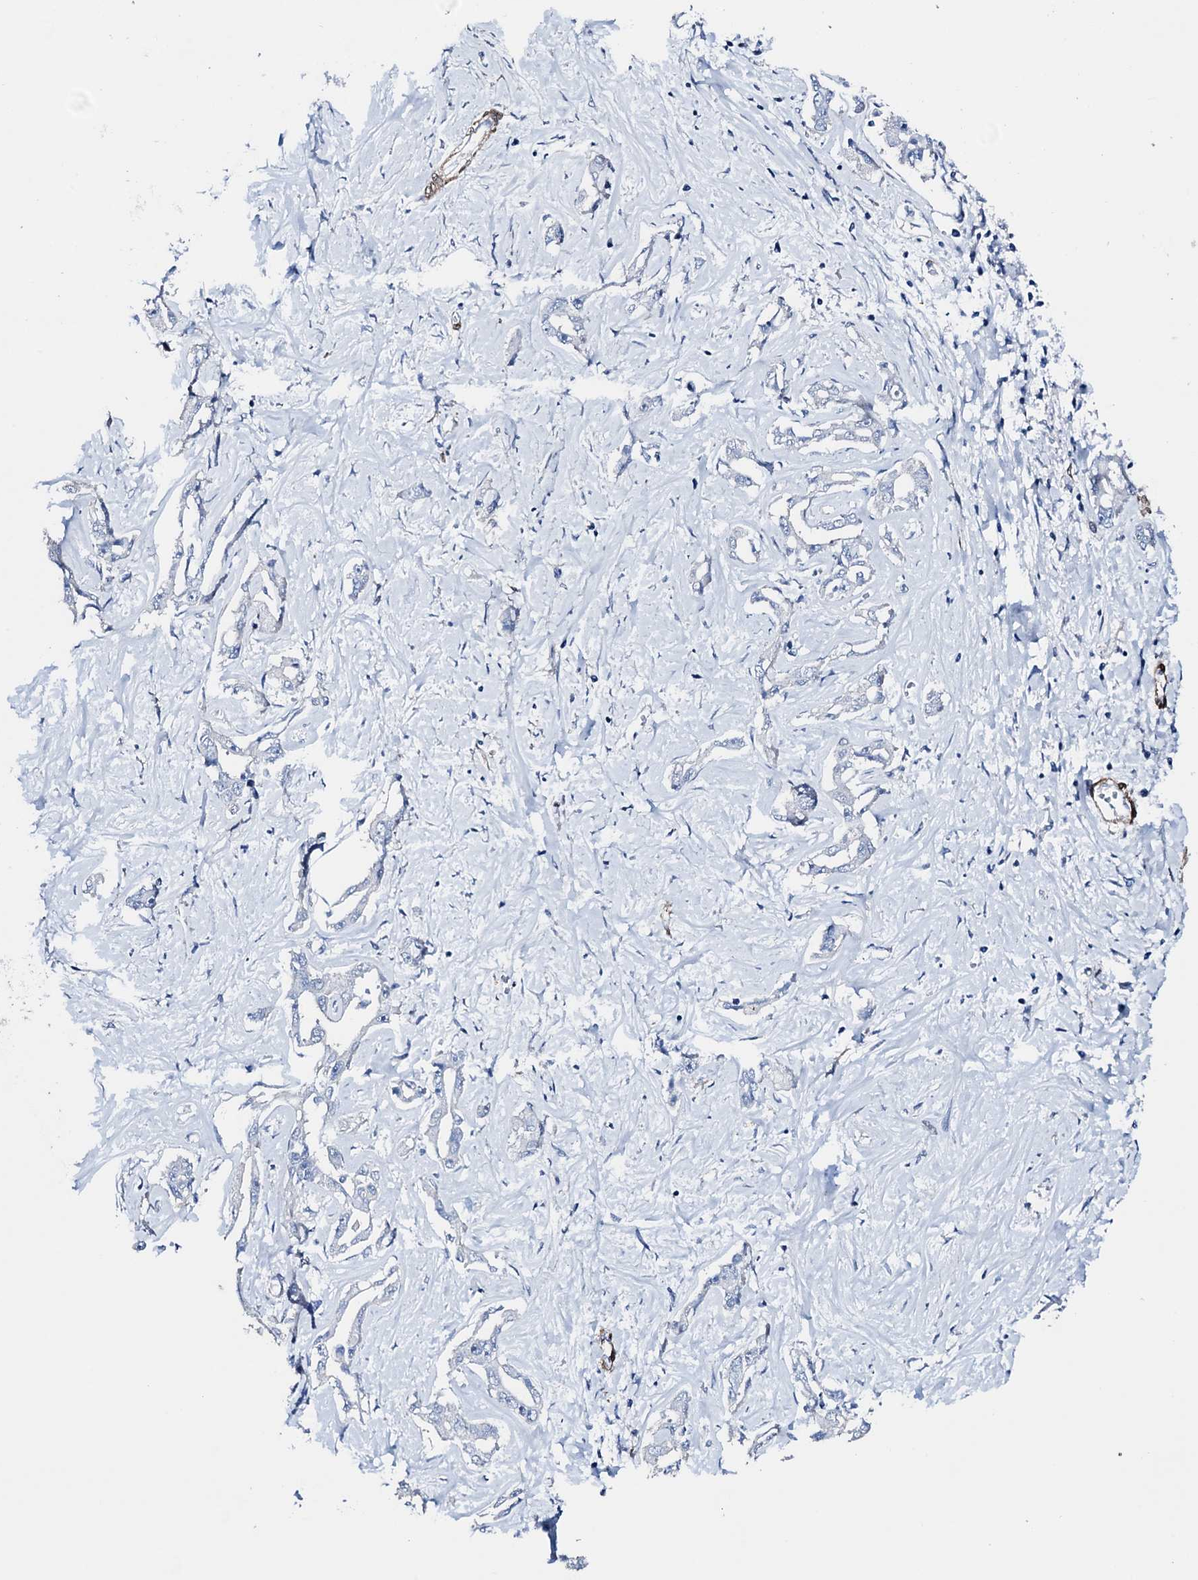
{"staining": {"intensity": "negative", "quantity": "none", "location": "none"}, "tissue": "liver cancer", "cell_type": "Tumor cells", "image_type": "cancer", "snomed": [{"axis": "morphology", "description": "Cholangiocarcinoma"}, {"axis": "topography", "description": "Liver"}], "caption": "Human liver cholangiocarcinoma stained for a protein using immunohistochemistry exhibits no staining in tumor cells.", "gene": "NRIP2", "patient": {"sex": "male", "age": 59}}